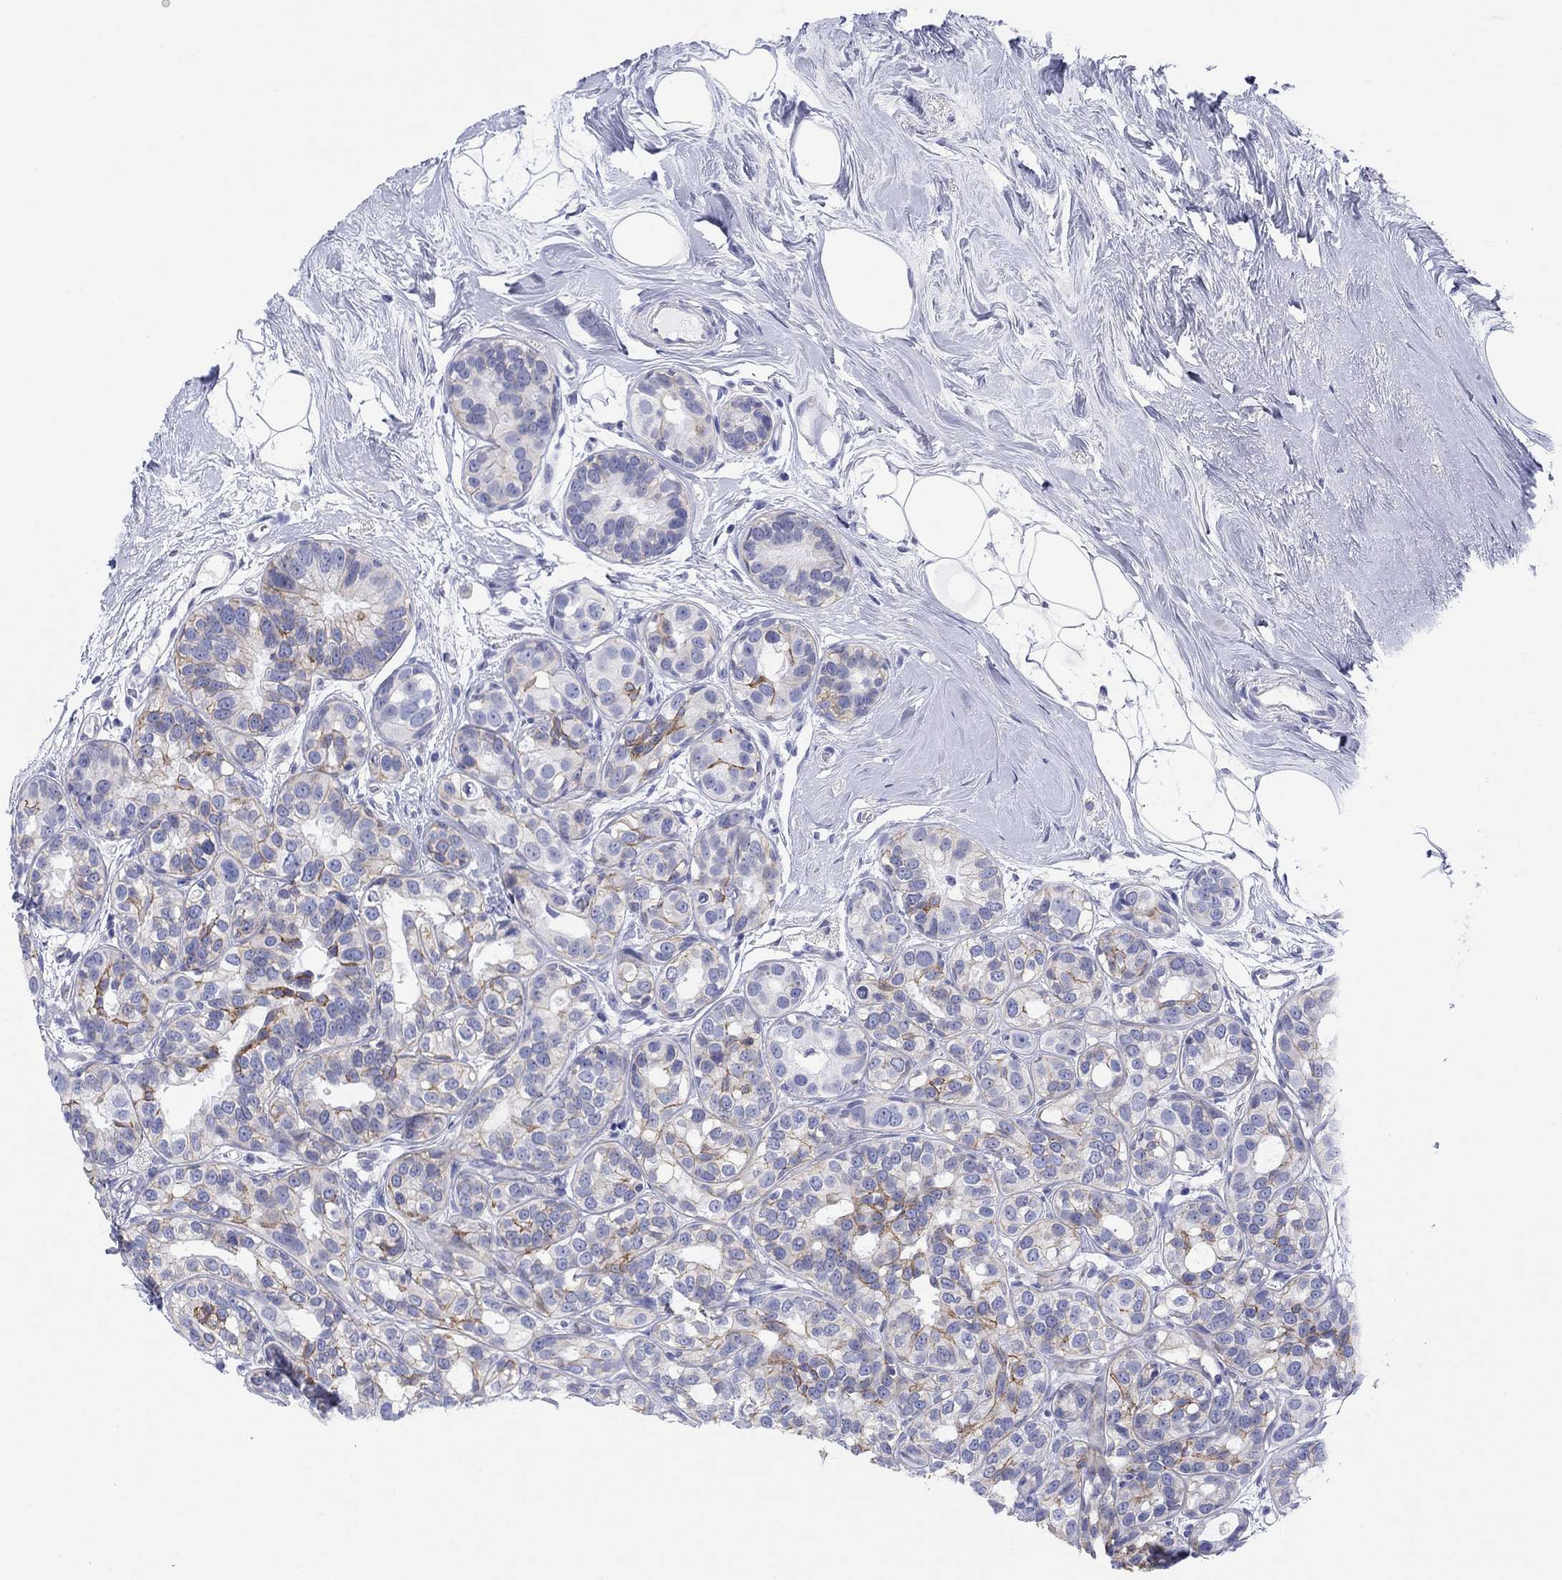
{"staining": {"intensity": "moderate", "quantity": "25%-75%", "location": "cytoplasmic/membranous"}, "tissue": "breast cancer", "cell_type": "Tumor cells", "image_type": "cancer", "snomed": [{"axis": "morphology", "description": "Duct carcinoma"}, {"axis": "topography", "description": "Breast"}], "caption": "IHC photomicrograph of neoplastic tissue: breast cancer stained using immunohistochemistry shows medium levels of moderate protein expression localized specifically in the cytoplasmic/membranous of tumor cells, appearing as a cytoplasmic/membranous brown color.", "gene": "ATP1B1", "patient": {"sex": "female", "age": 55}}